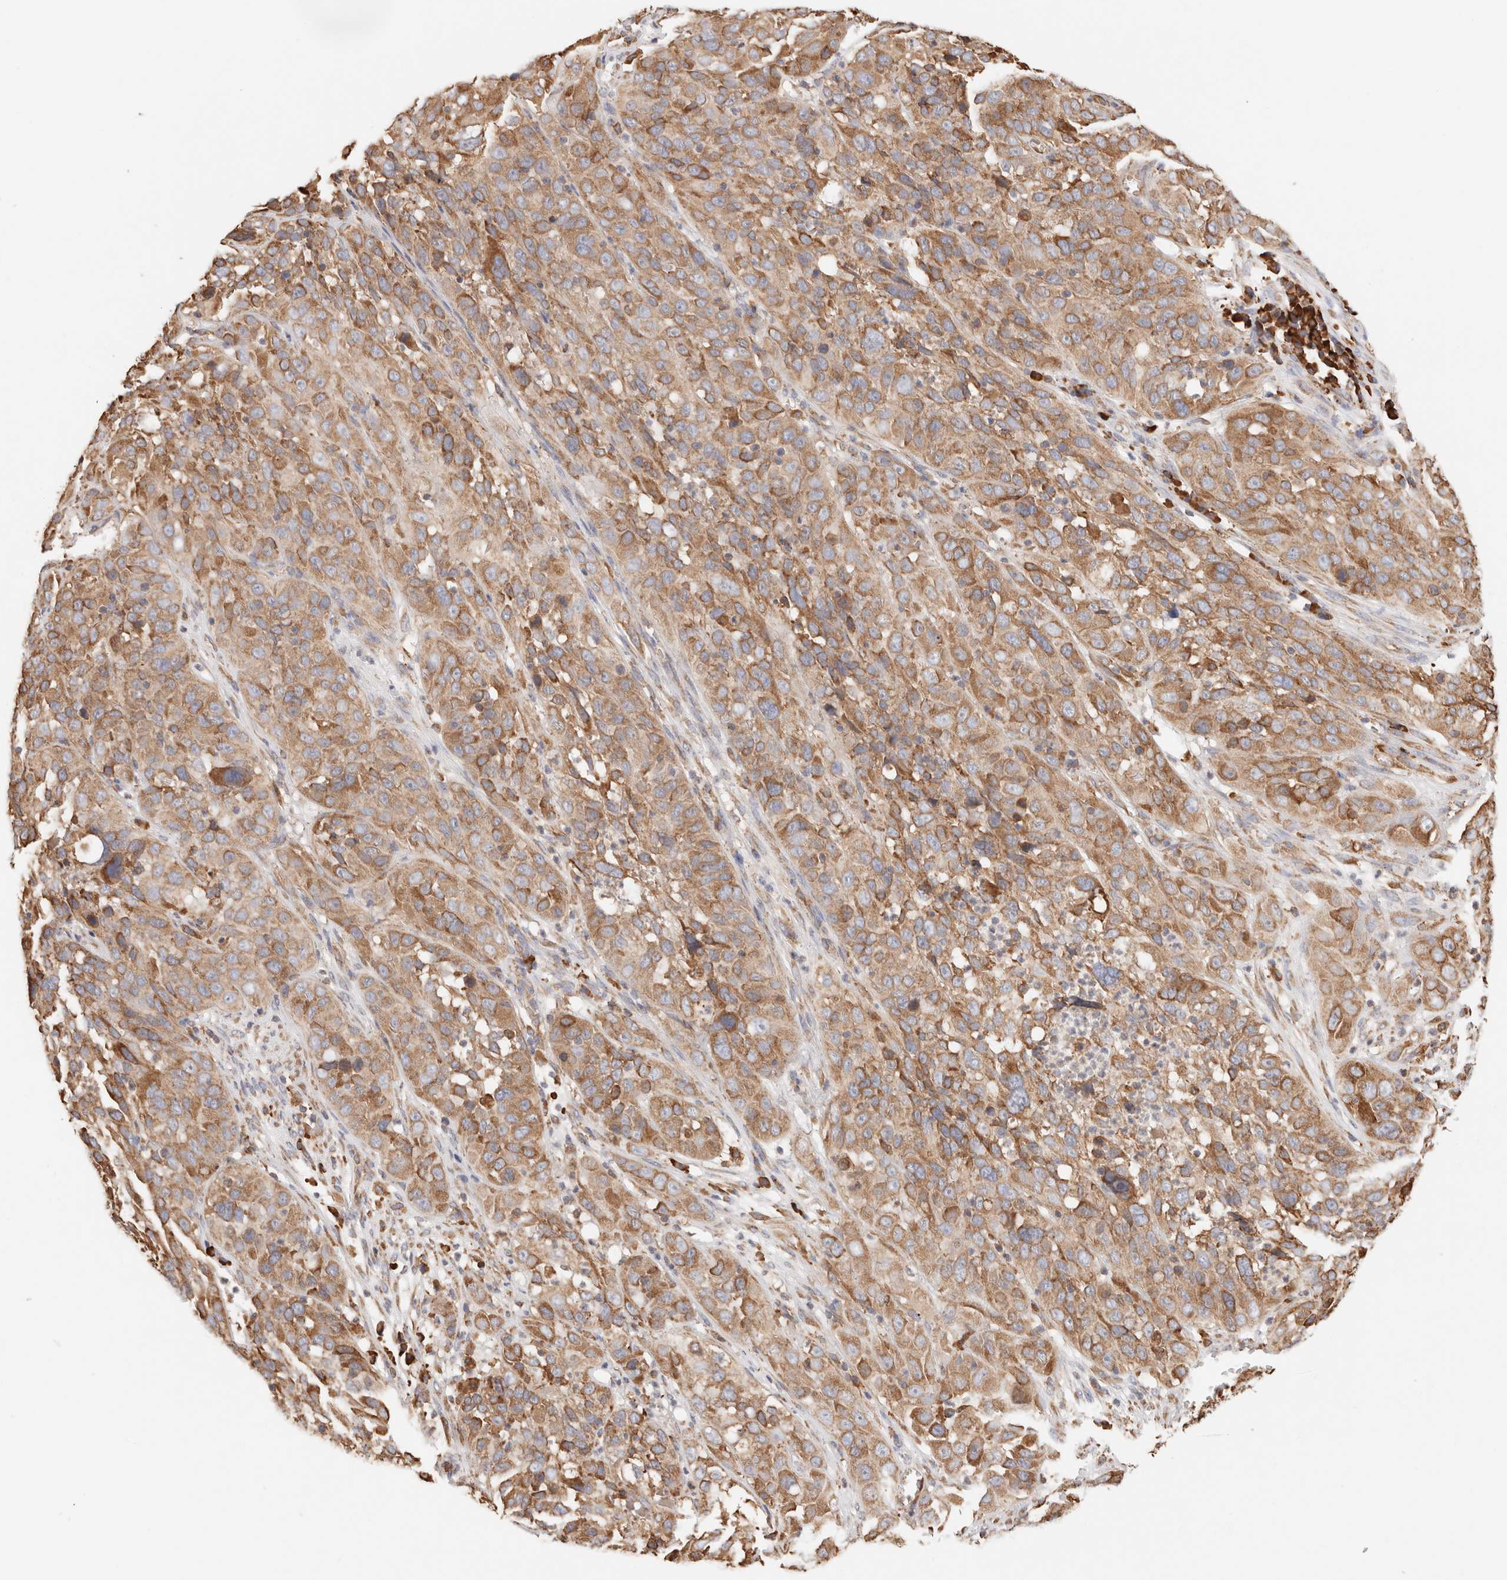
{"staining": {"intensity": "moderate", "quantity": ">75%", "location": "cytoplasmic/membranous"}, "tissue": "cervical cancer", "cell_type": "Tumor cells", "image_type": "cancer", "snomed": [{"axis": "morphology", "description": "Squamous cell carcinoma, NOS"}, {"axis": "topography", "description": "Cervix"}], "caption": "Immunohistochemical staining of human cervical cancer demonstrates medium levels of moderate cytoplasmic/membranous protein expression in approximately >75% of tumor cells.", "gene": "FER", "patient": {"sex": "female", "age": 32}}